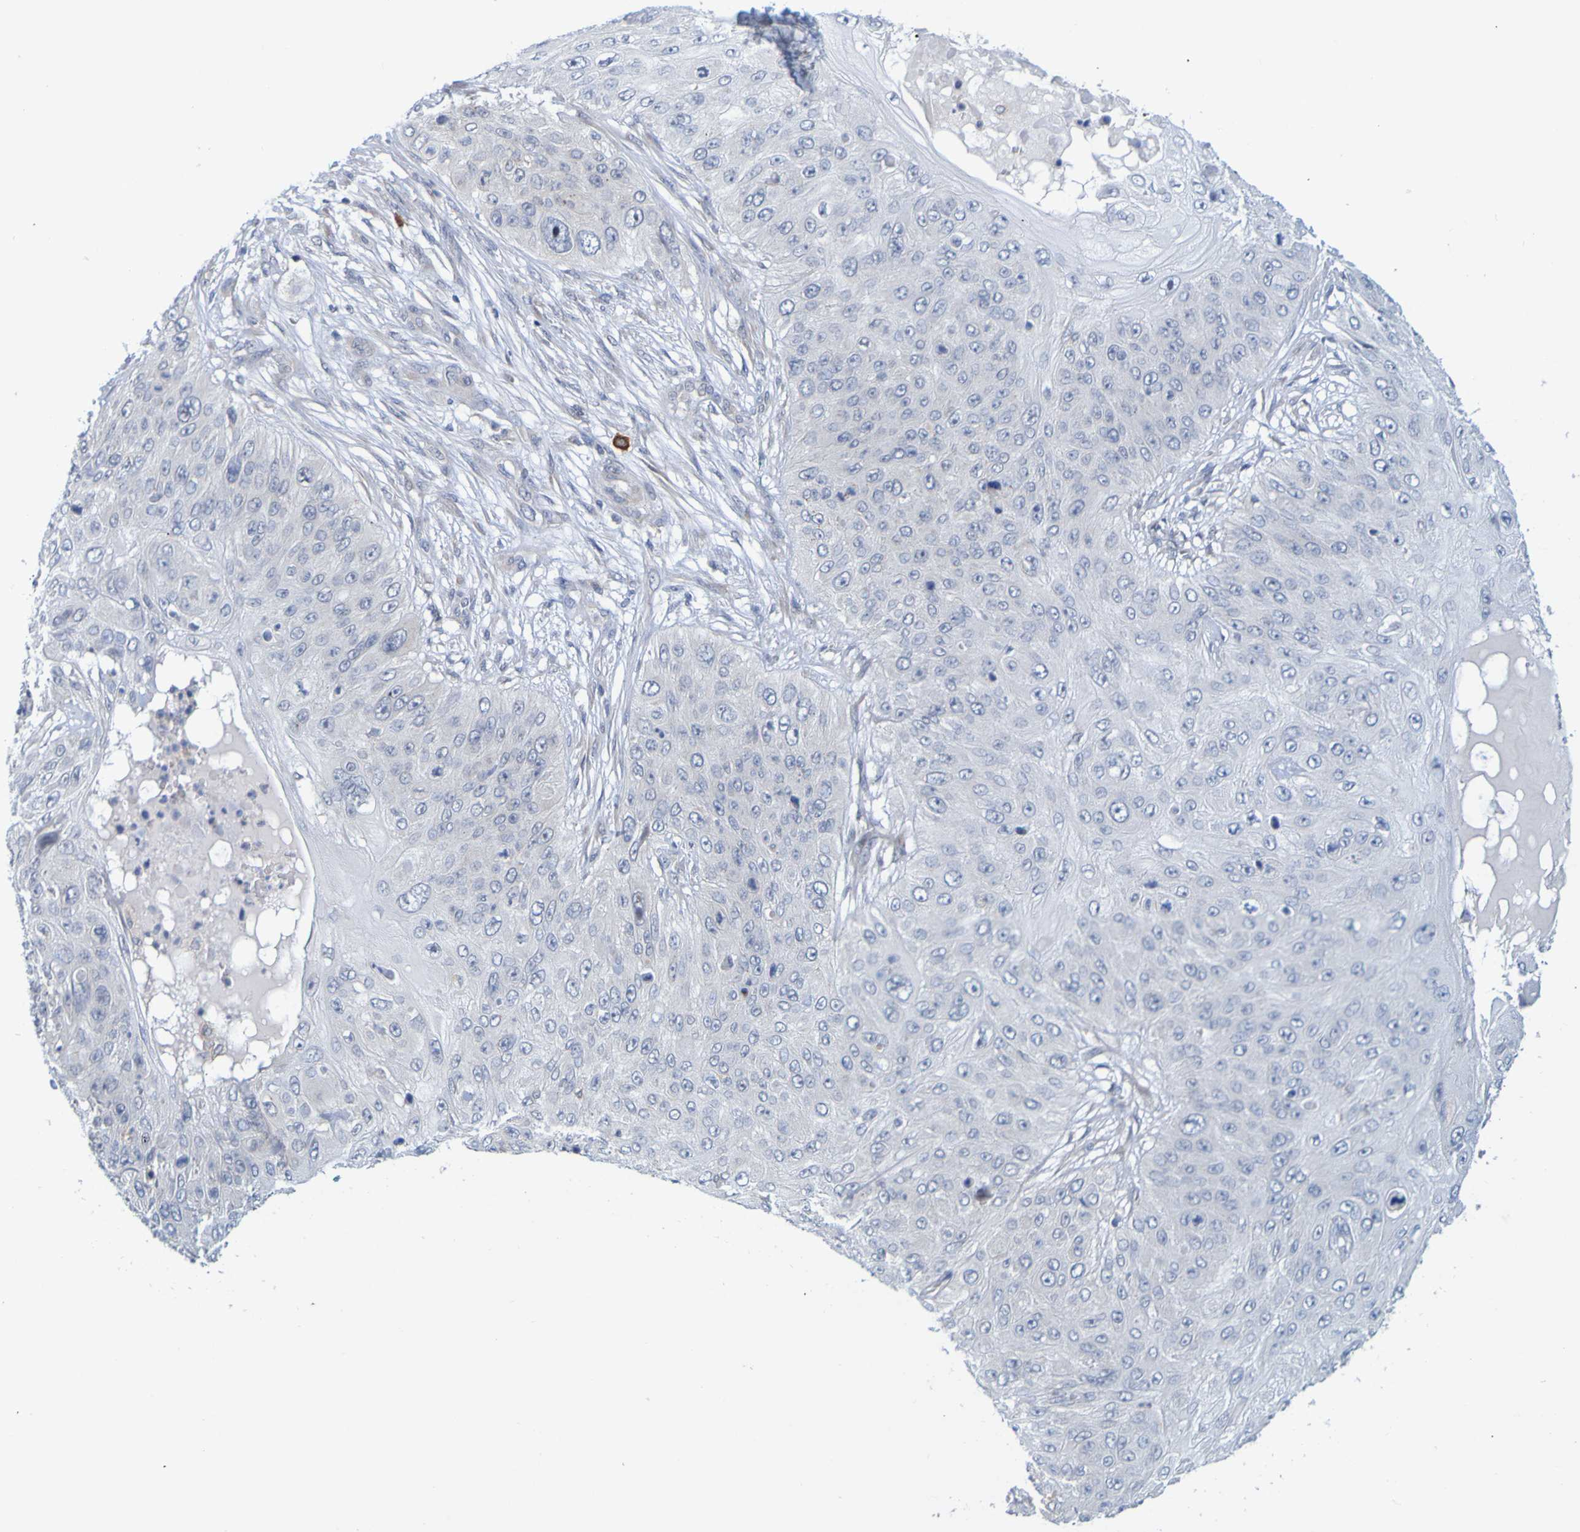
{"staining": {"intensity": "negative", "quantity": "none", "location": "none"}, "tissue": "skin cancer", "cell_type": "Tumor cells", "image_type": "cancer", "snomed": [{"axis": "morphology", "description": "Squamous cell carcinoma, NOS"}, {"axis": "topography", "description": "Skin"}], "caption": "Skin squamous cell carcinoma was stained to show a protein in brown. There is no significant staining in tumor cells.", "gene": "LILRB5", "patient": {"sex": "female", "age": 80}}